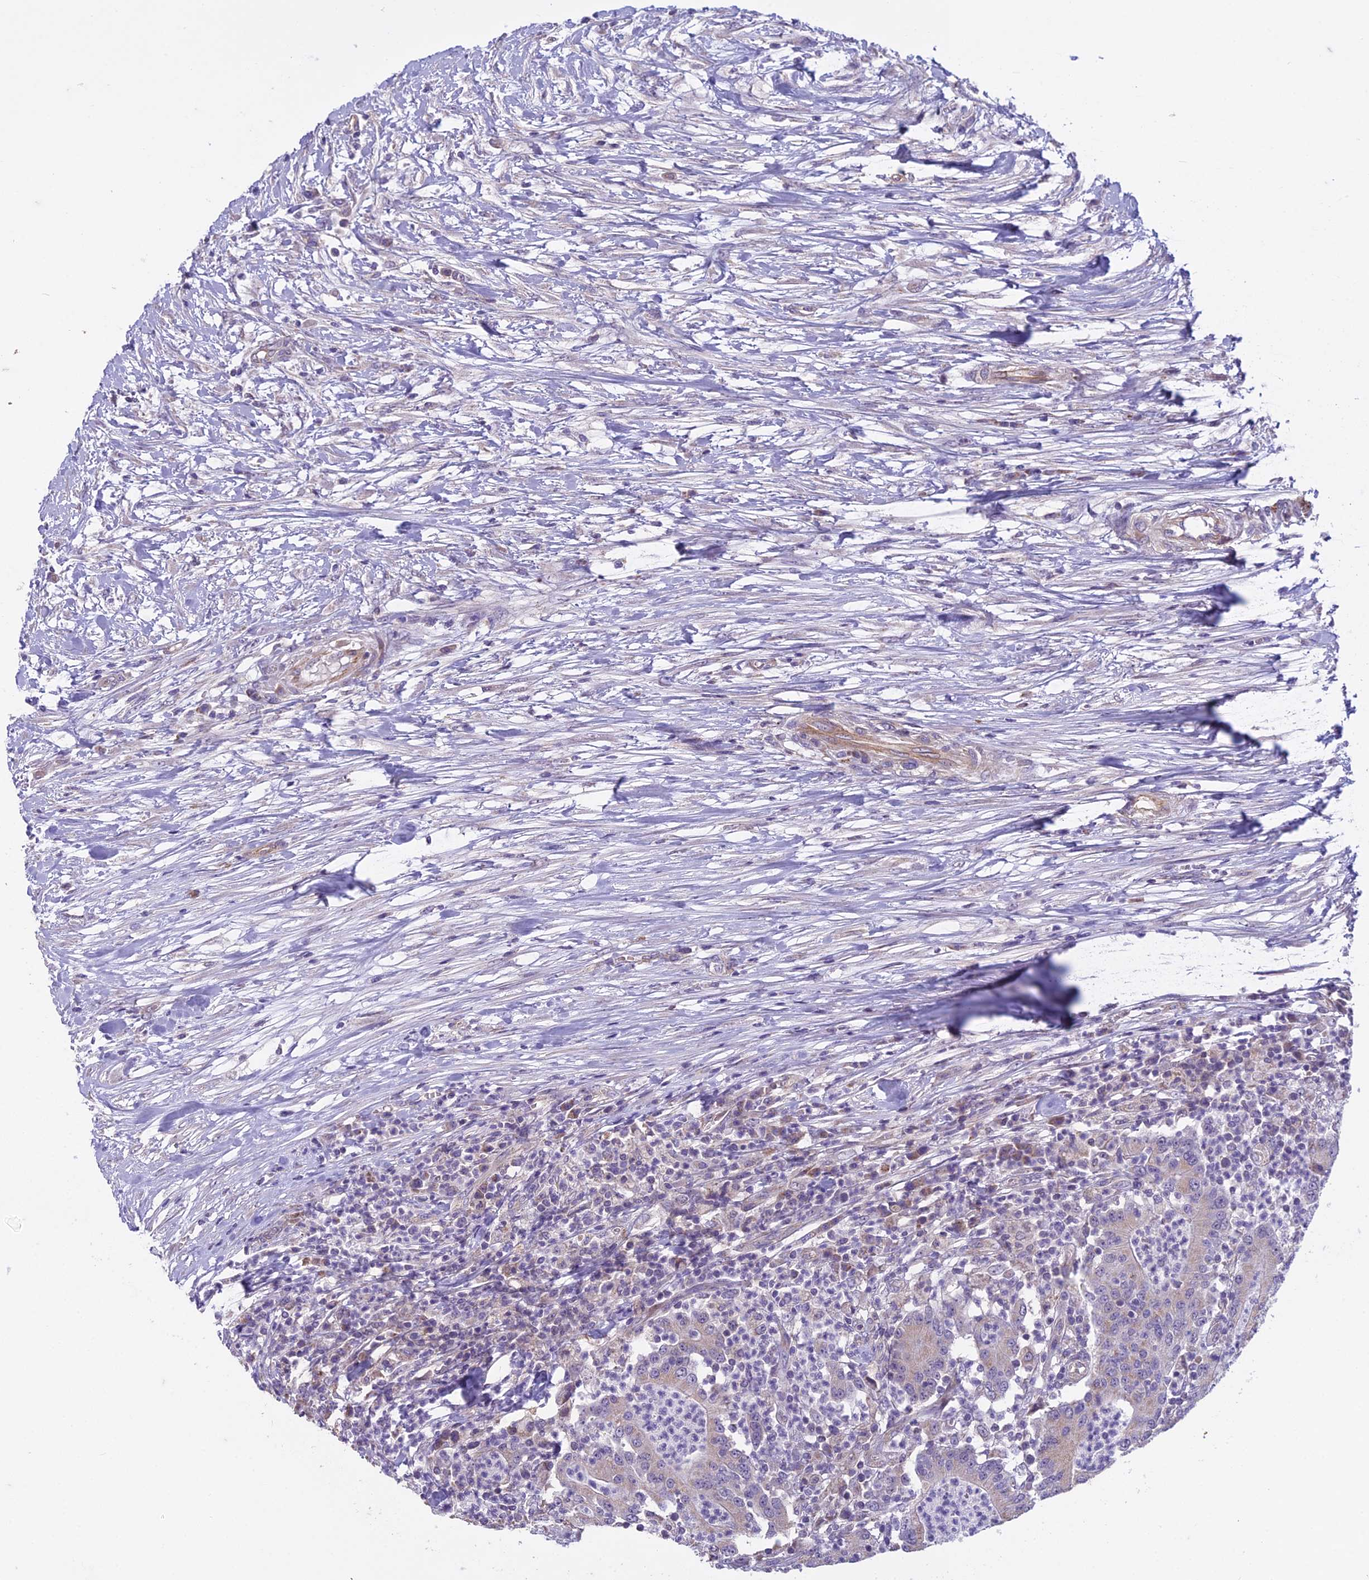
{"staining": {"intensity": "negative", "quantity": "none", "location": "none"}, "tissue": "colorectal cancer", "cell_type": "Tumor cells", "image_type": "cancer", "snomed": [{"axis": "morphology", "description": "Adenocarcinoma, NOS"}, {"axis": "topography", "description": "Colon"}], "caption": "Image shows no protein positivity in tumor cells of adenocarcinoma (colorectal) tissue.", "gene": "DUS2", "patient": {"sex": "male", "age": 83}}